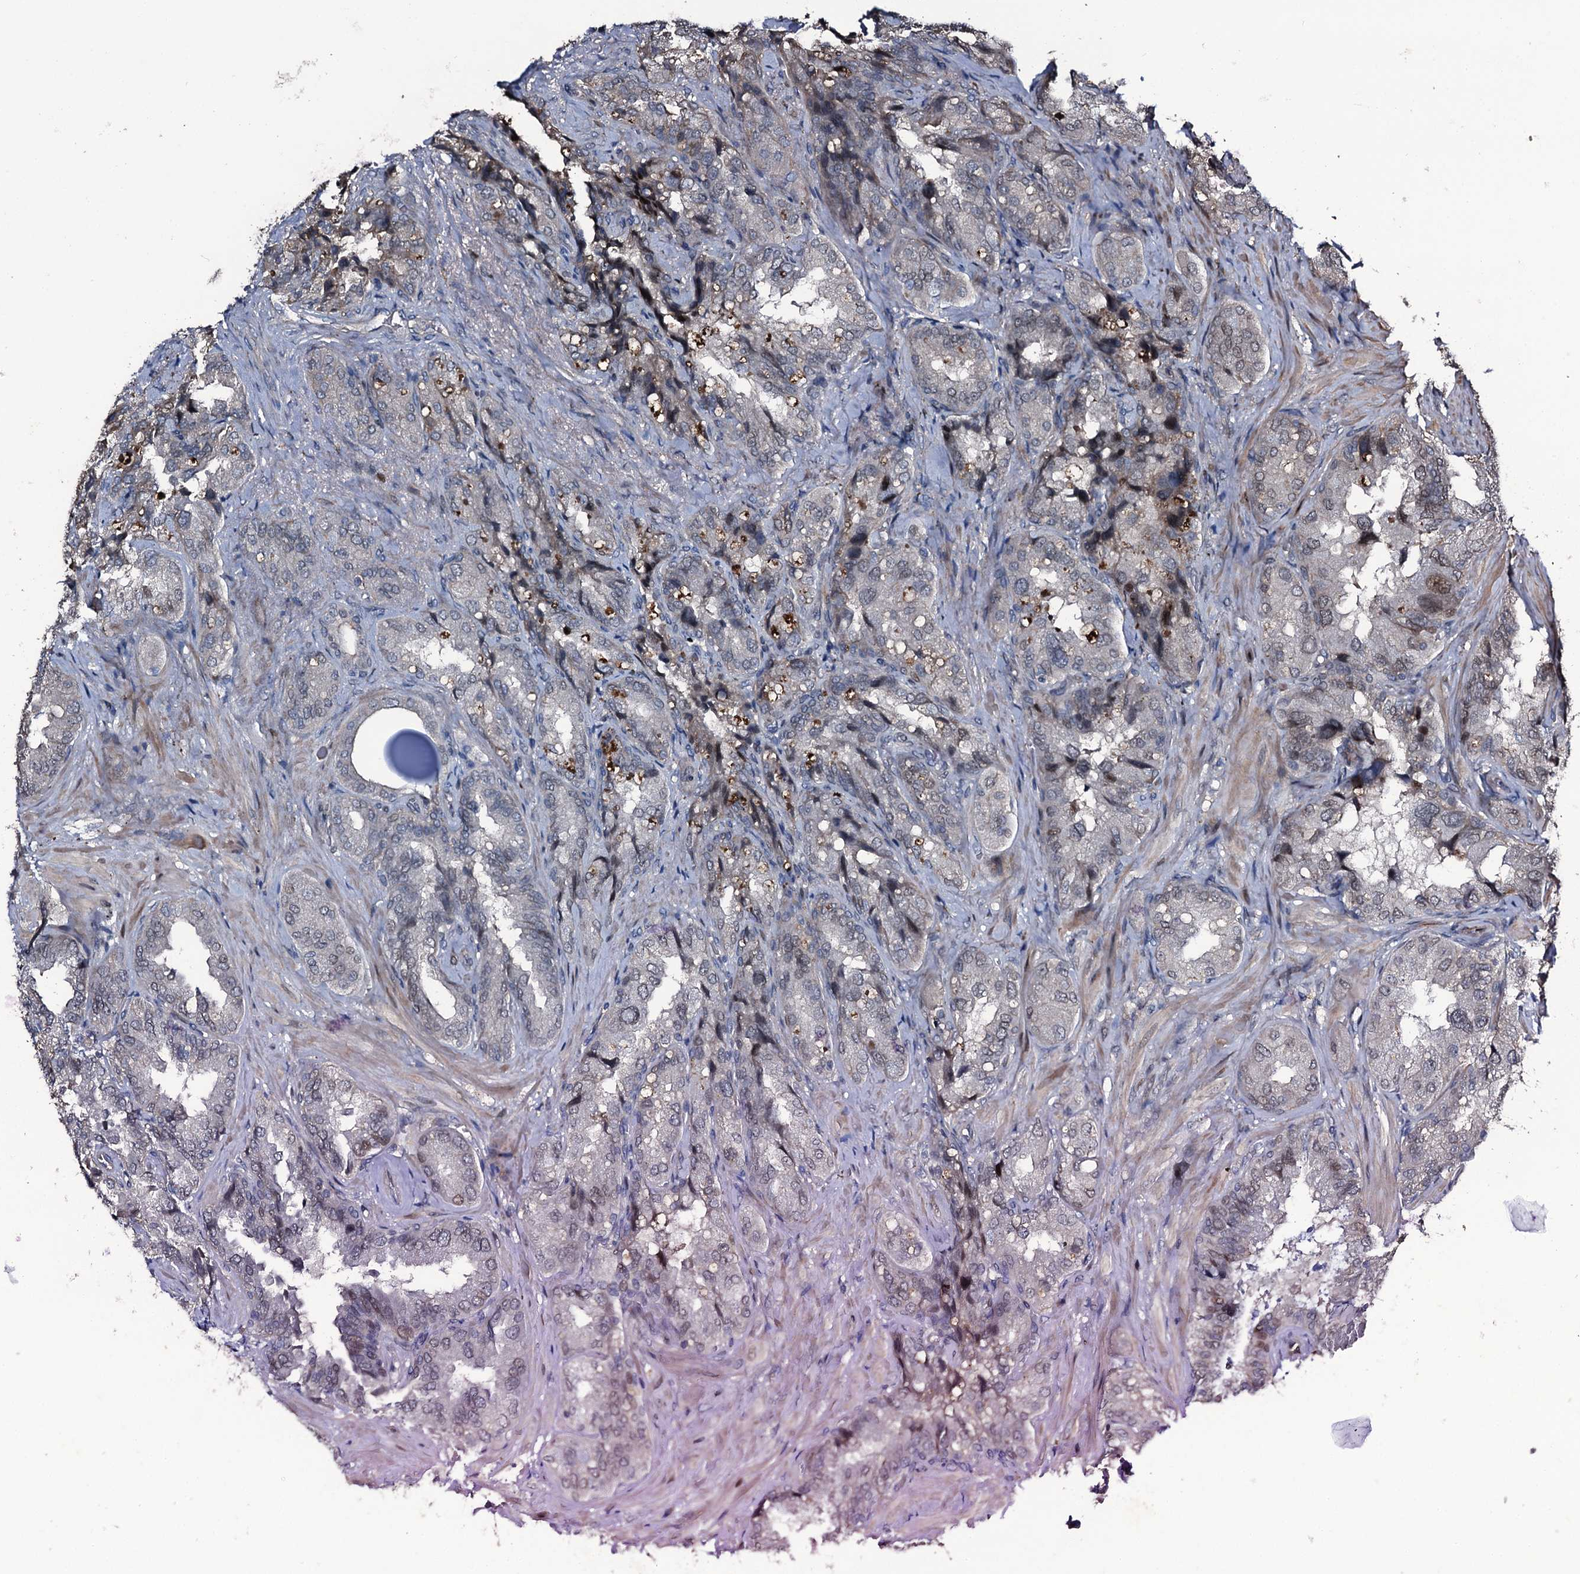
{"staining": {"intensity": "weak", "quantity": "<25%", "location": "nuclear"}, "tissue": "seminal vesicle", "cell_type": "Glandular cells", "image_type": "normal", "snomed": [{"axis": "morphology", "description": "Normal tissue, NOS"}, {"axis": "topography", "description": "Prostate and seminal vesicle, NOS"}, {"axis": "topography", "description": "Prostate"}, {"axis": "topography", "description": "Seminal veicle"}], "caption": "Immunohistochemistry histopathology image of normal seminal vesicle stained for a protein (brown), which demonstrates no expression in glandular cells.", "gene": "LYG2", "patient": {"sex": "male", "age": 67}}